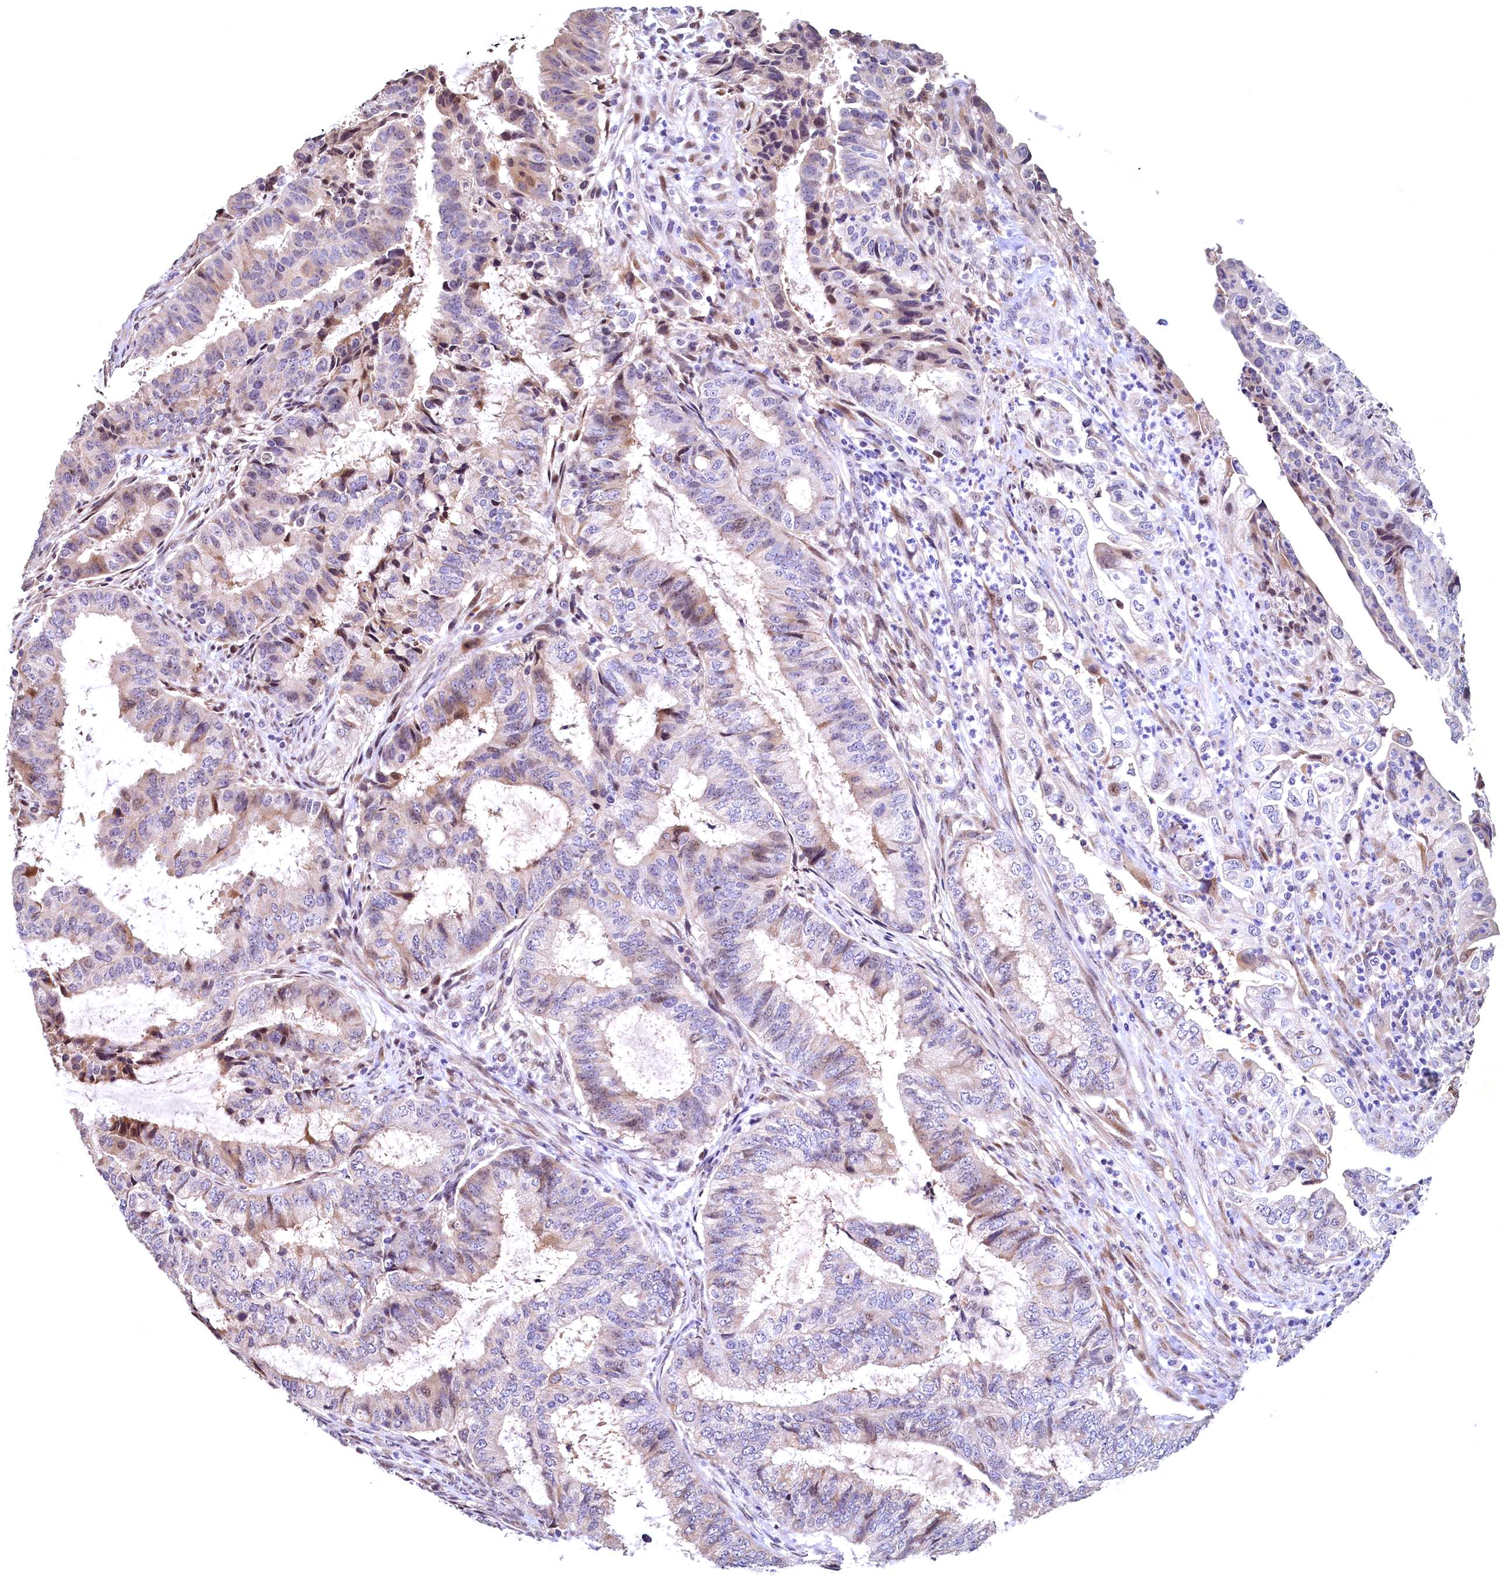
{"staining": {"intensity": "negative", "quantity": "none", "location": "none"}, "tissue": "endometrial cancer", "cell_type": "Tumor cells", "image_type": "cancer", "snomed": [{"axis": "morphology", "description": "Adenocarcinoma, NOS"}, {"axis": "topography", "description": "Endometrium"}], "caption": "Immunohistochemistry (IHC) histopathology image of neoplastic tissue: endometrial cancer stained with DAB shows no significant protein staining in tumor cells.", "gene": "LATS2", "patient": {"sex": "female", "age": 51}}